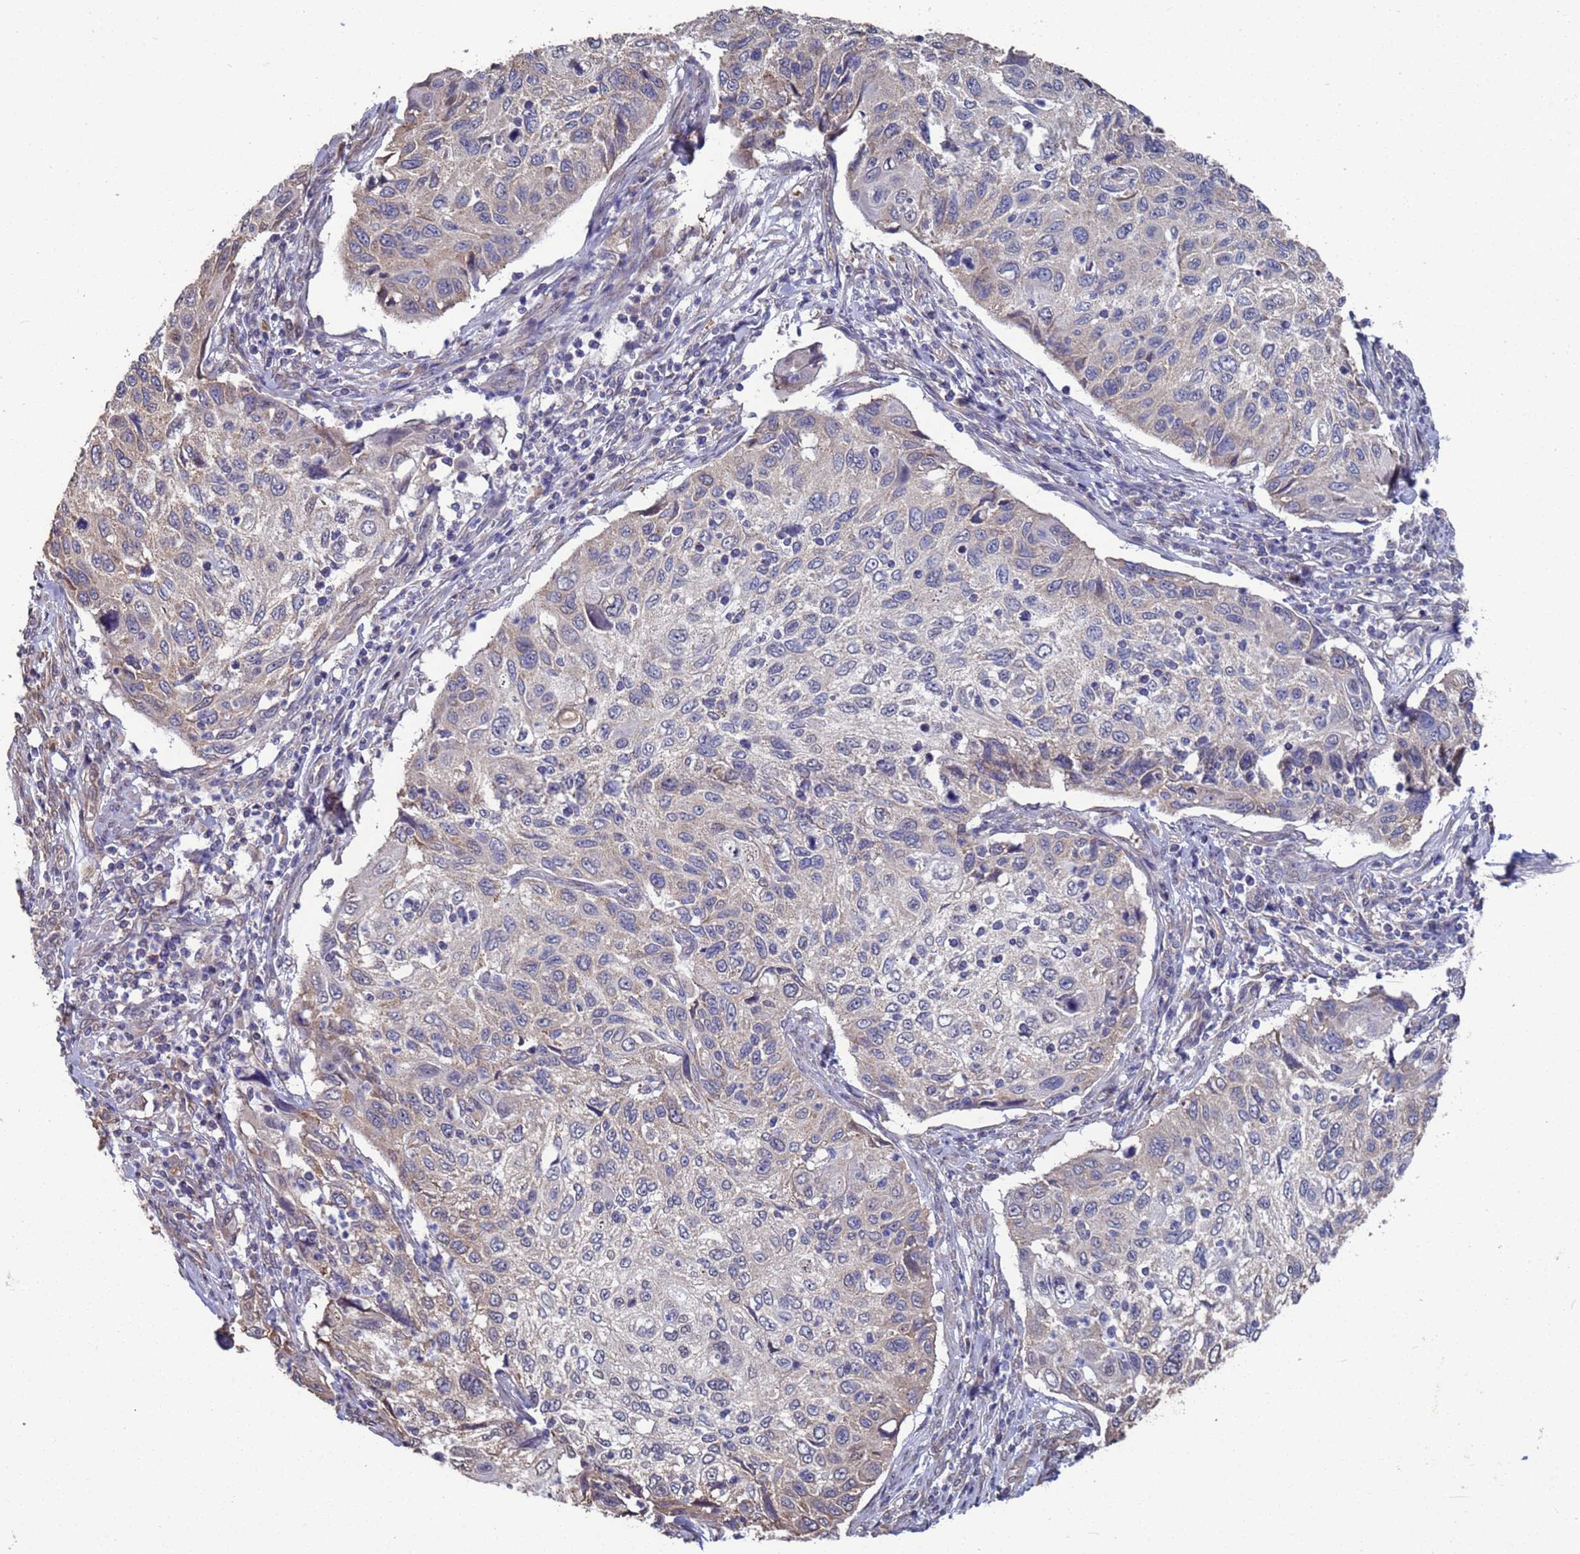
{"staining": {"intensity": "weak", "quantity": "<25%", "location": "cytoplasmic/membranous"}, "tissue": "cervical cancer", "cell_type": "Tumor cells", "image_type": "cancer", "snomed": [{"axis": "morphology", "description": "Squamous cell carcinoma, NOS"}, {"axis": "topography", "description": "Cervix"}], "caption": "This is an immunohistochemistry micrograph of cervical cancer. There is no expression in tumor cells.", "gene": "CFAP119", "patient": {"sex": "female", "age": 70}}